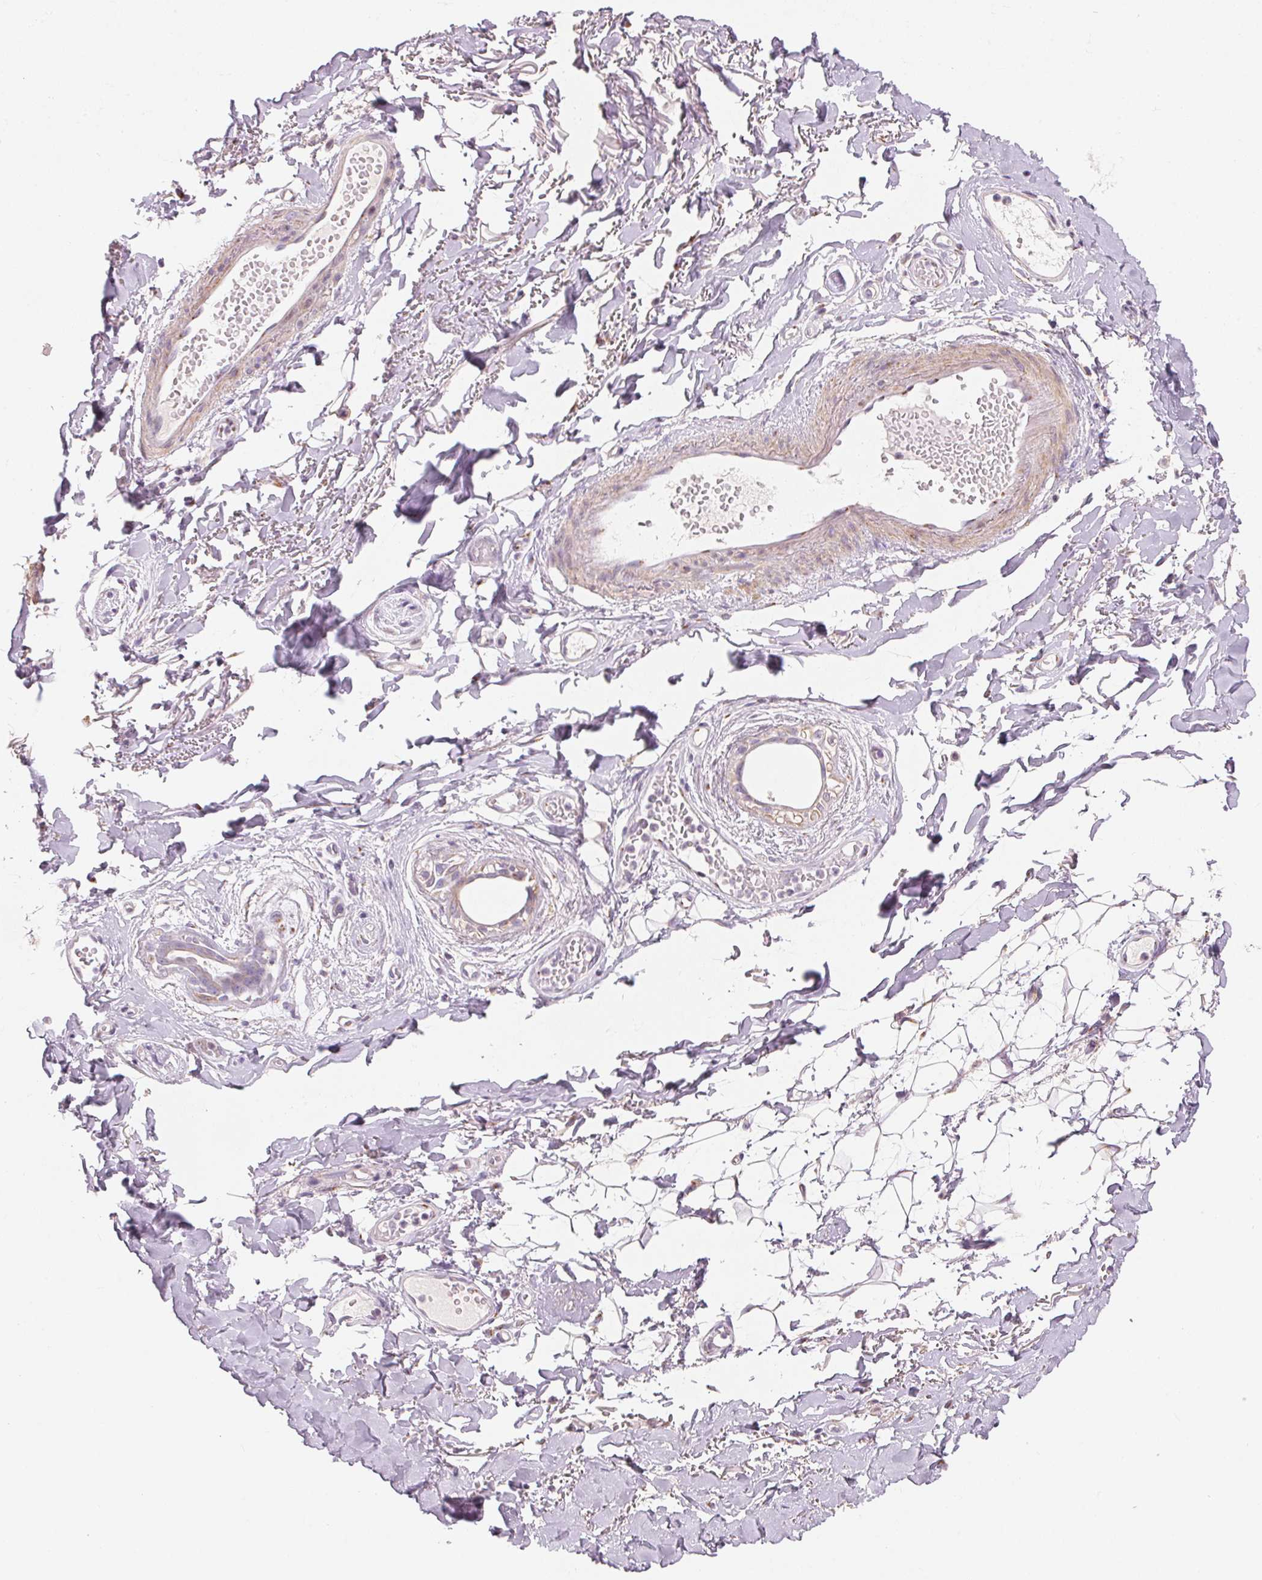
{"staining": {"intensity": "negative", "quantity": "none", "location": "none"}, "tissue": "adipose tissue", "cell_type": "Adipocytes", "image_type": "normal", "snomed": [{"axis": "morphology", "description": "Normal tissue, NOS"}, {"axis": "topography", "description": "Anal"}, {"axis": "topography", "description": "Peripheral nerve tissue"}], "caption": "Immunohistochemistry histopathology image of benign adipose tissue stained for a protein (brown), which exhibits no positivity in adipocytes.", "gene": "DRAM2", "patient": {"sex": "male", "age": 78}}